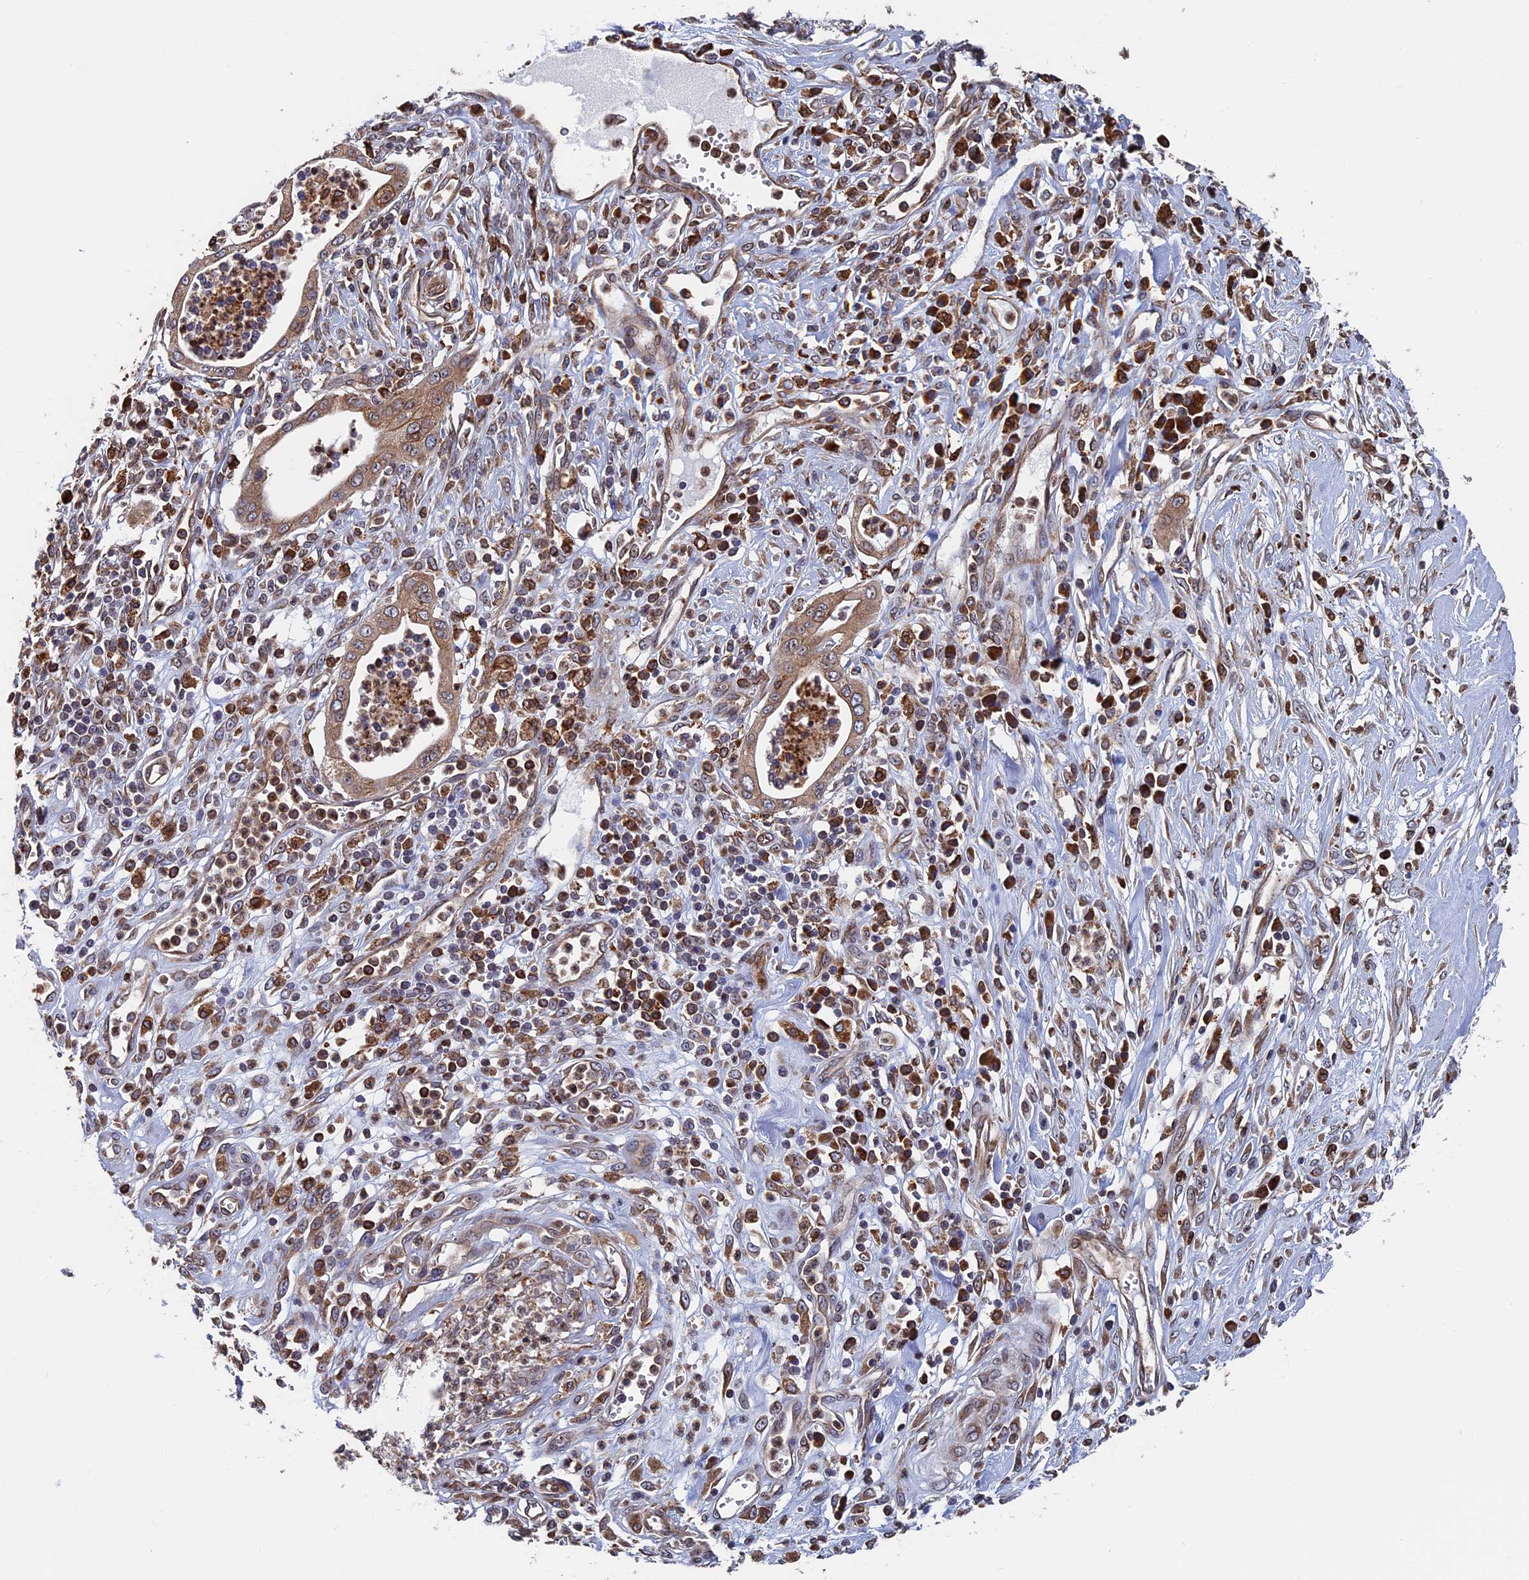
{"staining": {"intensity": "moderate", "quantity": ">75%", "location": "cytoplasmic/membranous"}, "tissue": "pancreatic cancer", "cell_type": "Tumor cells", "image_type": "cancer", "snomed": [{"axis": "morphology", "description": "Adenocarcinoma, NOS"}, {"axis": "topography", "description": "Pancreas"}], "caption": "Immunohistochemistry image of neoplastic tissue: pancreatic adenocarcinoma stained using IHC reveals medium levels of moderate protein expression localized specifically in the cytoplasmic/membranous of tumor cells, appearing as a cytoplasmic/membranous brown color.", "gene": "RPUSD1", "patient": {"sex": "male", "age": 68}}